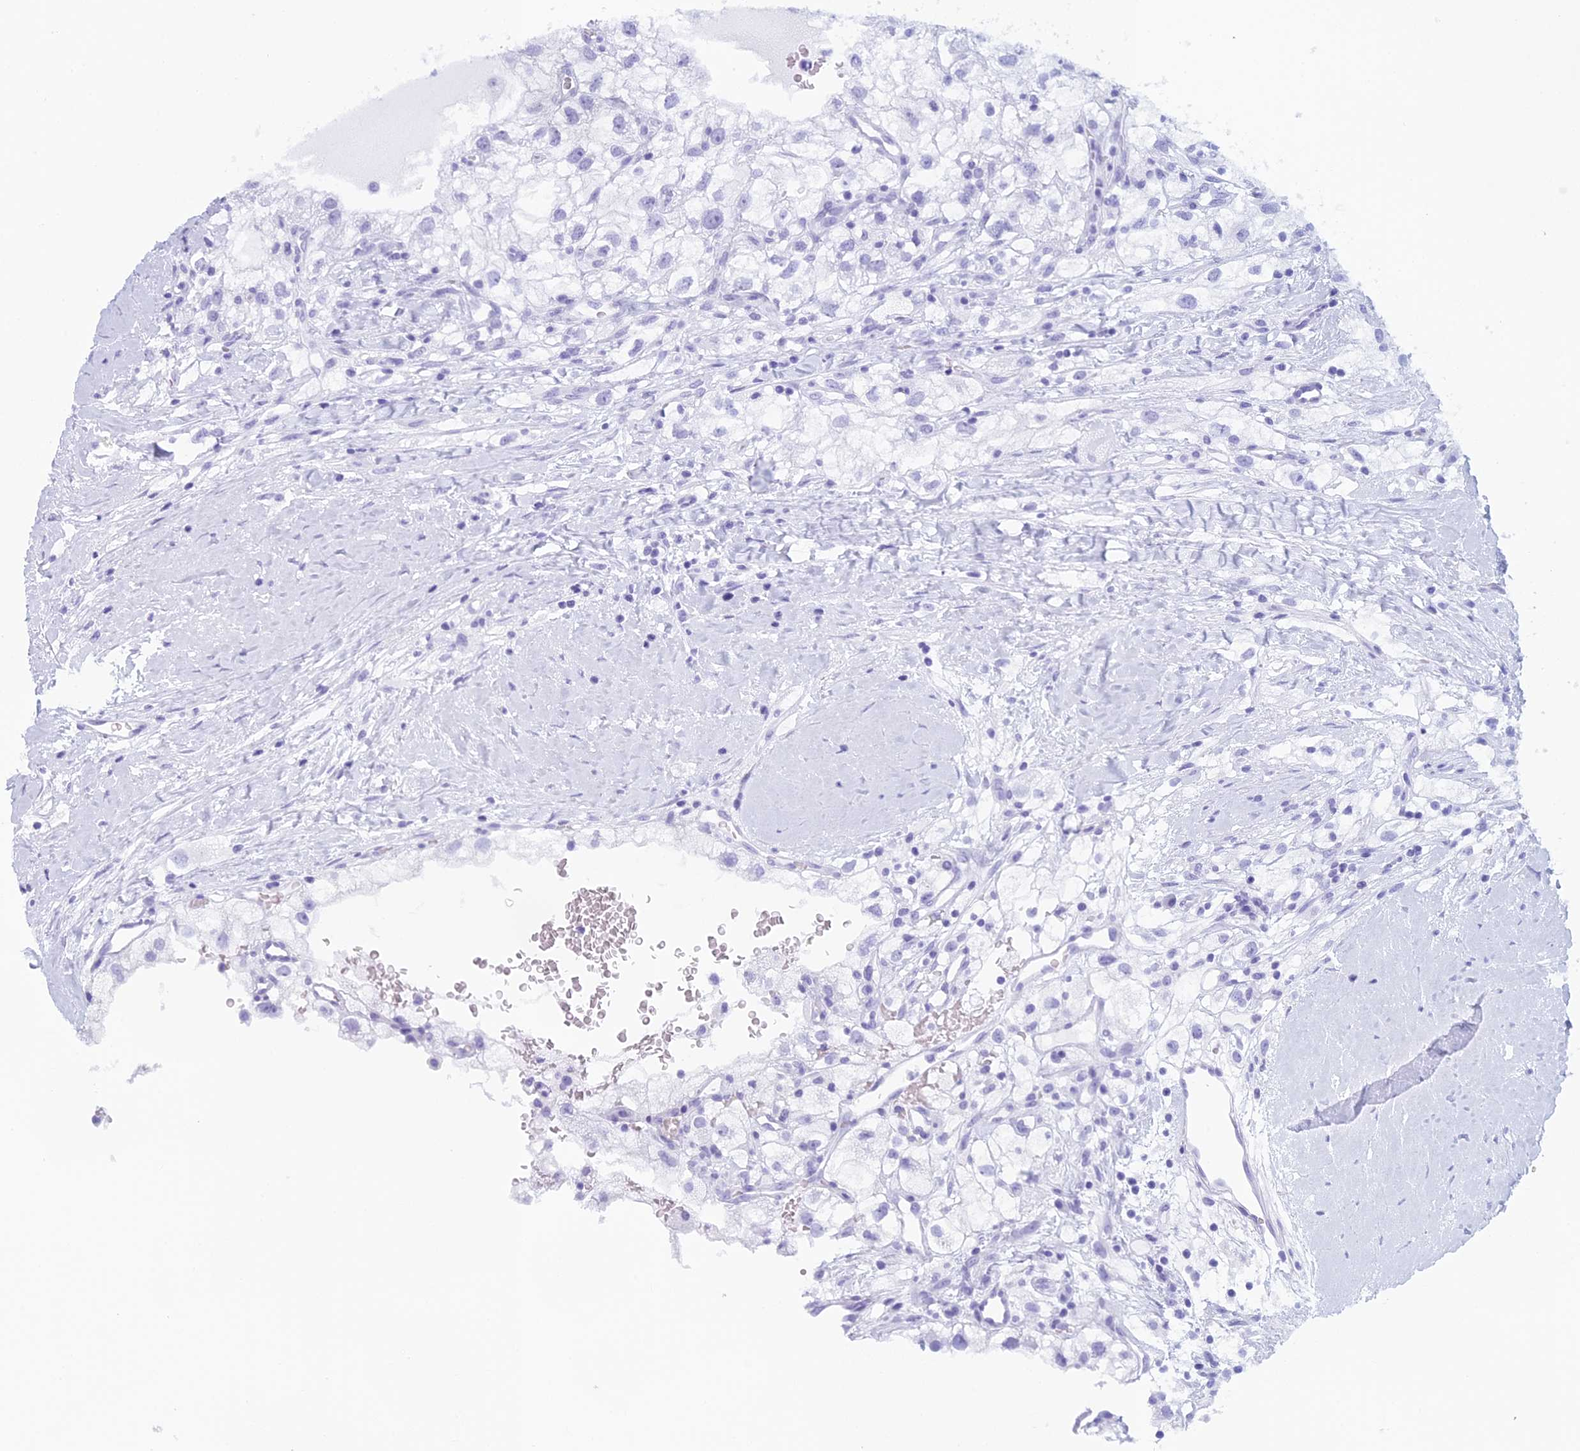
{"staining": {"intensity": "negative", "quantity": "none", "location": "none"}, "tissue": "renal cancer", "cell_type": "Tumor cells", "image_type": "cancer", "snomed": [{"axis": "morphology", "description": "Adenocarcinoma, NOS"}, {"axis": "topography", "description": "Kidney"}], "caption": "Immunohistochemistry (IHC) image of renal cancer stained for a protein (brown), which exhibits no staining in tumor cells.", "gene": "RGS17", "patient": {"sex": "male", "age": 59}}